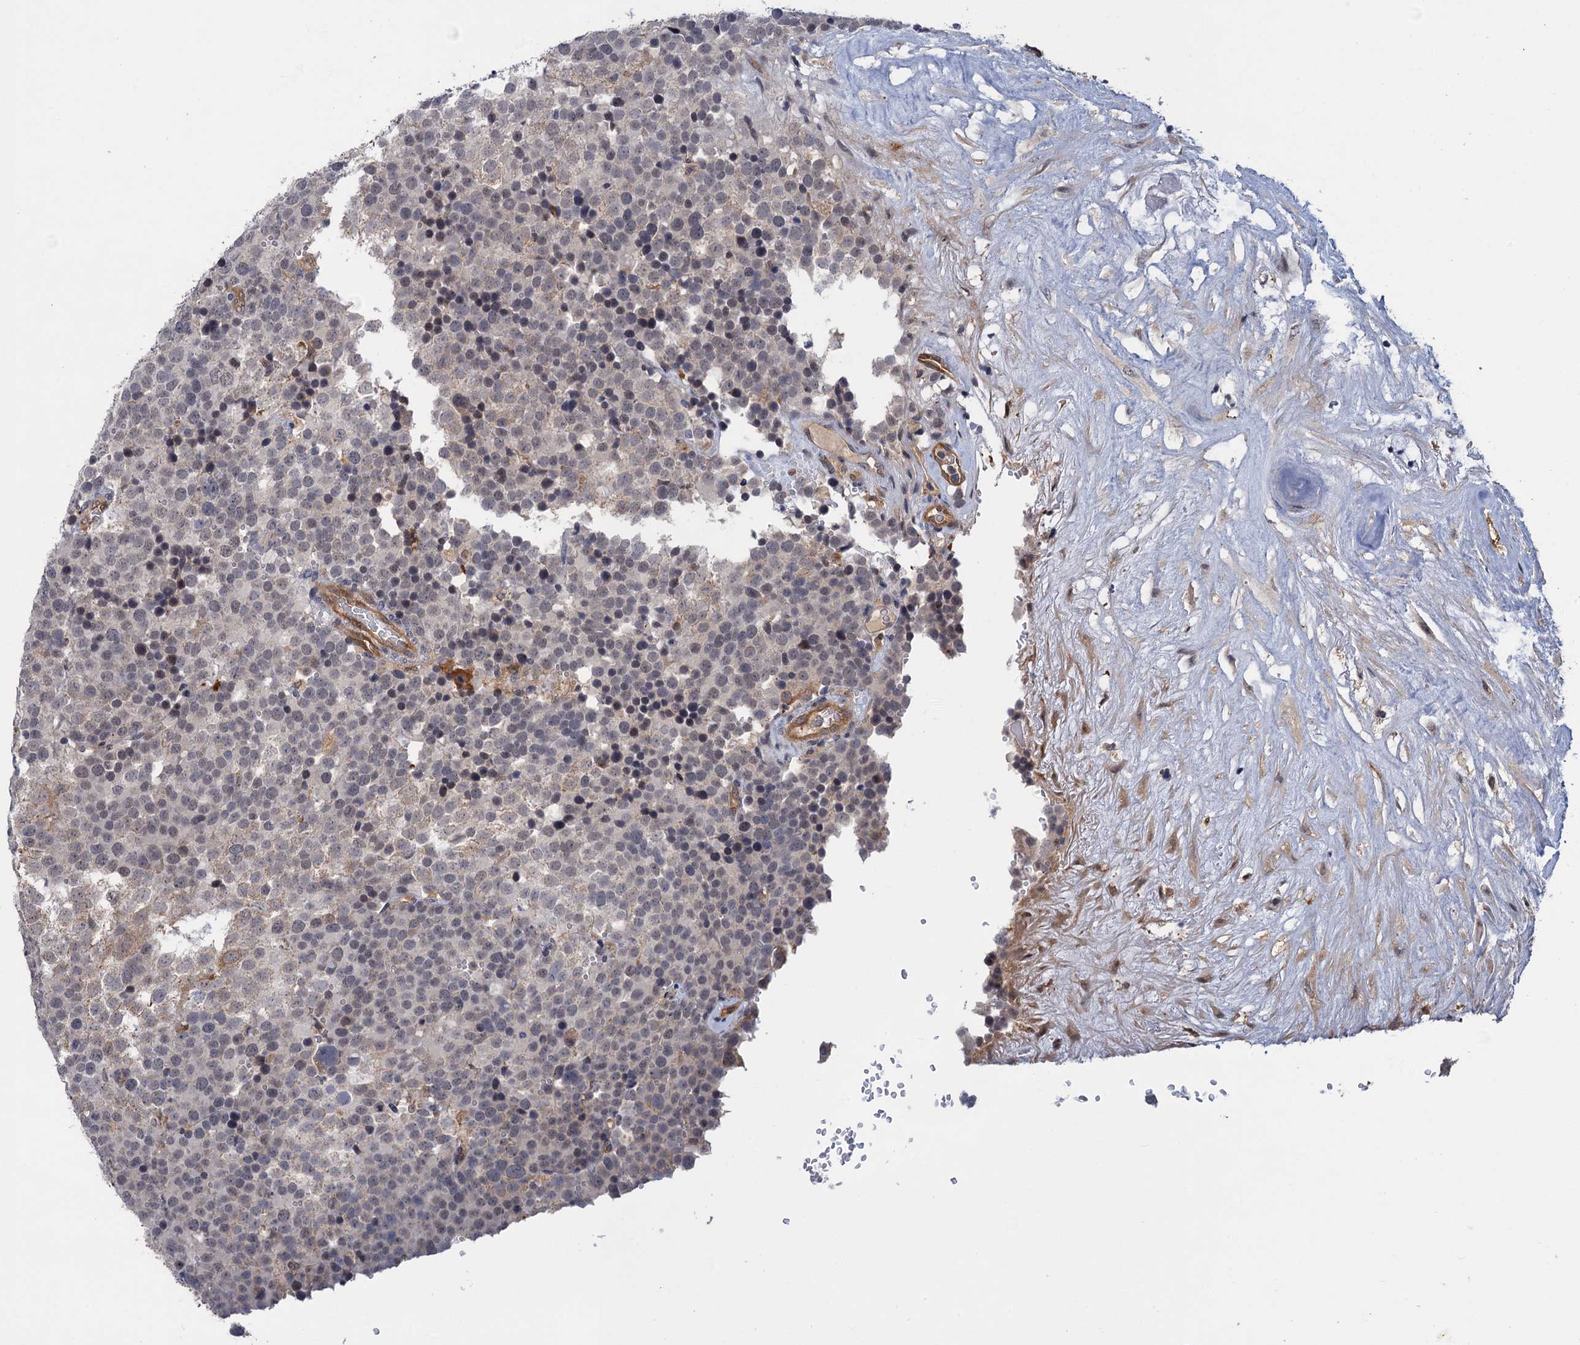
{"staining": {"intensity": "negative", "quantity": "none", "location": "none"}, "tissue": "testis cancer", "cell_type": "Tumor cells", "image_type": "cancer", "snomed": [{"axis": "morphology", "description": "Seminoma, NOS"}, {"axis": "topography", "description": "Testis"}], "caption": "Tumor cells show no significant protein positivity in testis cancer.", "gene": "NEK8", "patient": {"sex": "male", "age": 71}}